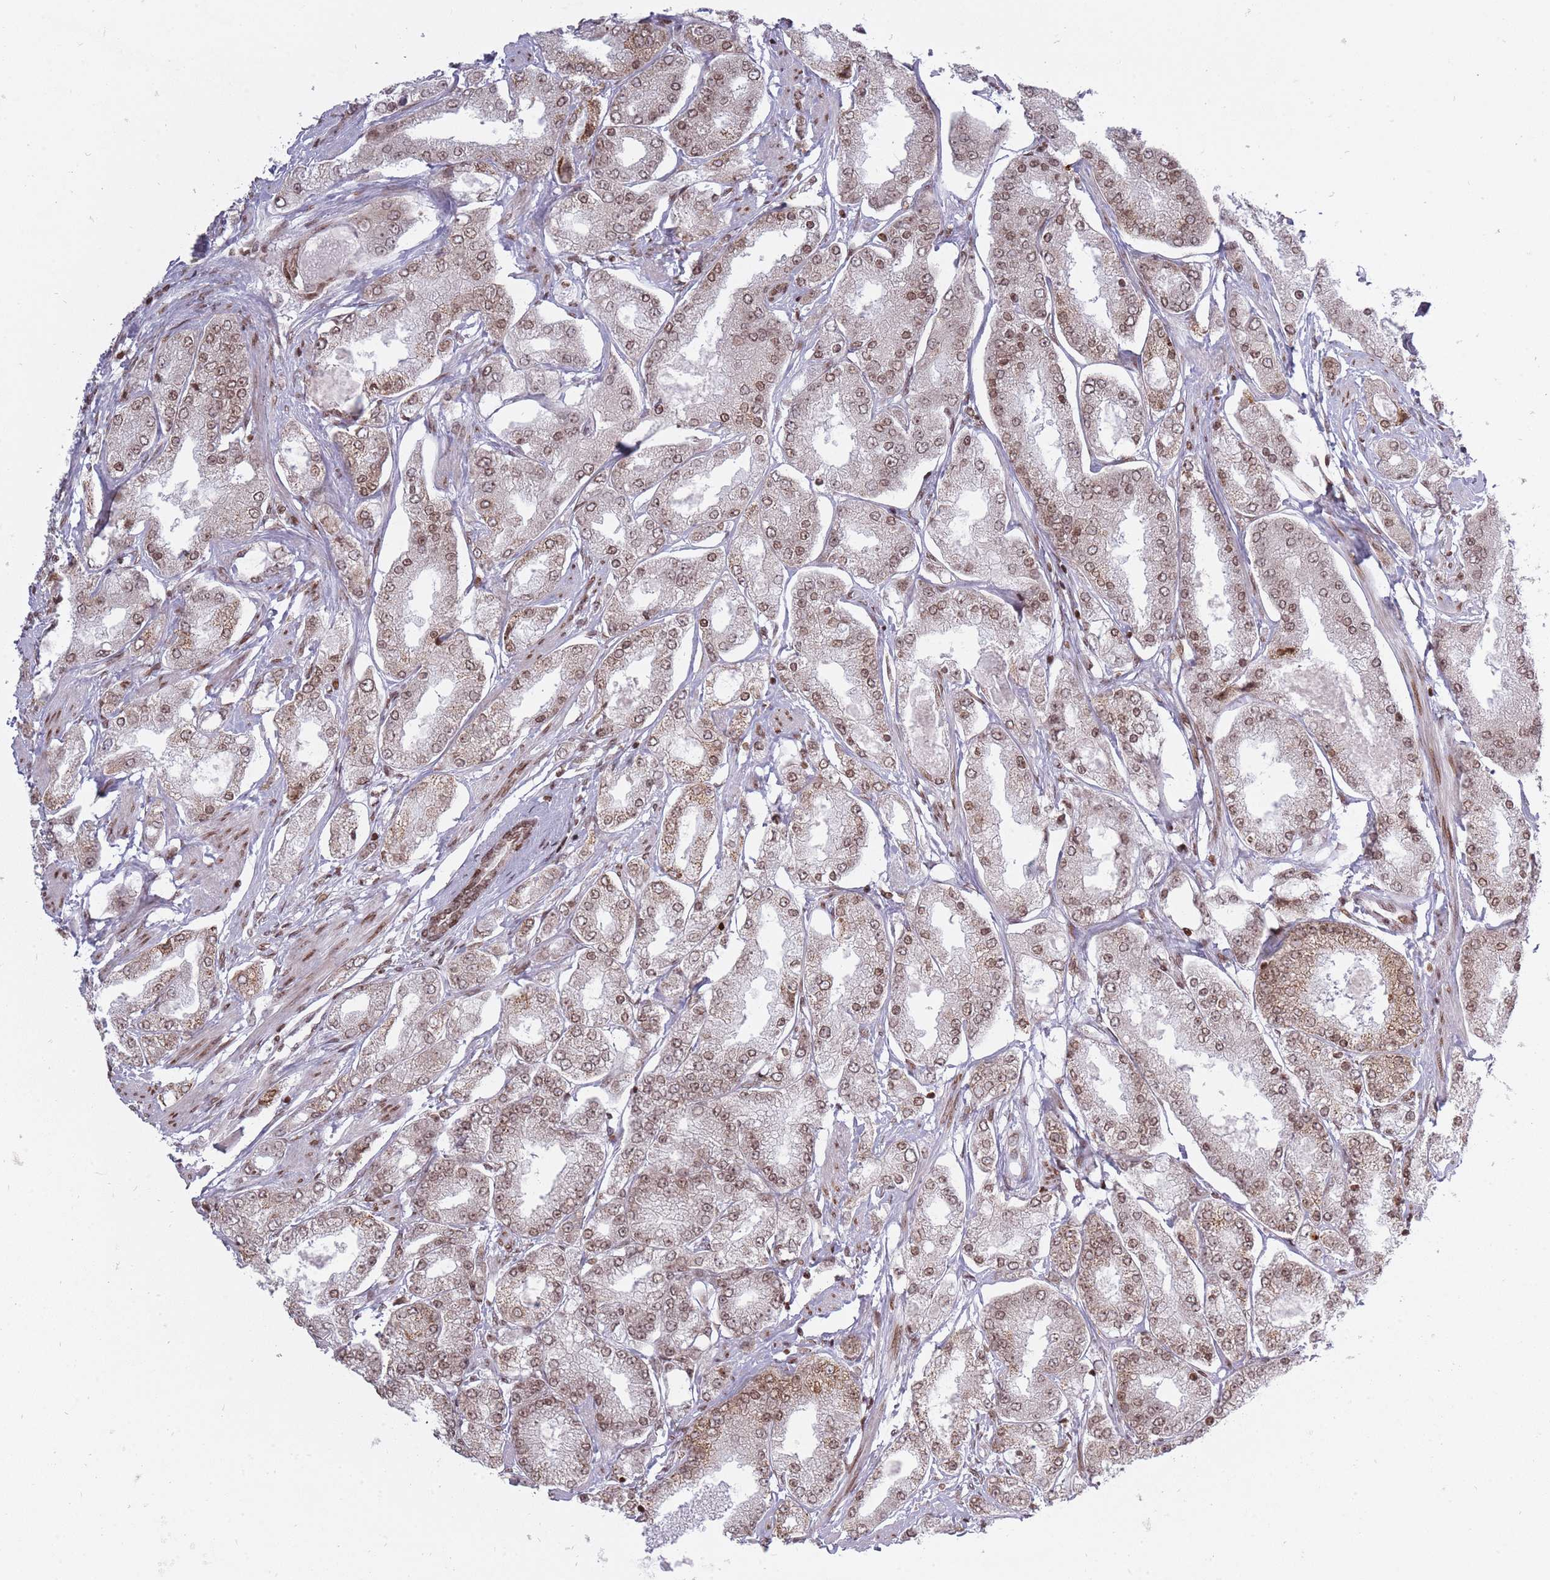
{"staining": {"intensity": "moderate", "quantity": ">75%", "location": "nuclear"}, "tissue": "prostate cancer", "cell_type": "Tumor cells", "image_type": "cancer", "snomed": [{"axis": "morphology", "description": "Adenocarcinoma, High grade"}, {"axis": "topography", "description": "Prostate"}], "caption": "Prostate cancer stained with a protein marker shows moderate staining in tumor cells.", "gene": "TMC6", "patient": {"sex": "male", "age": 69}}